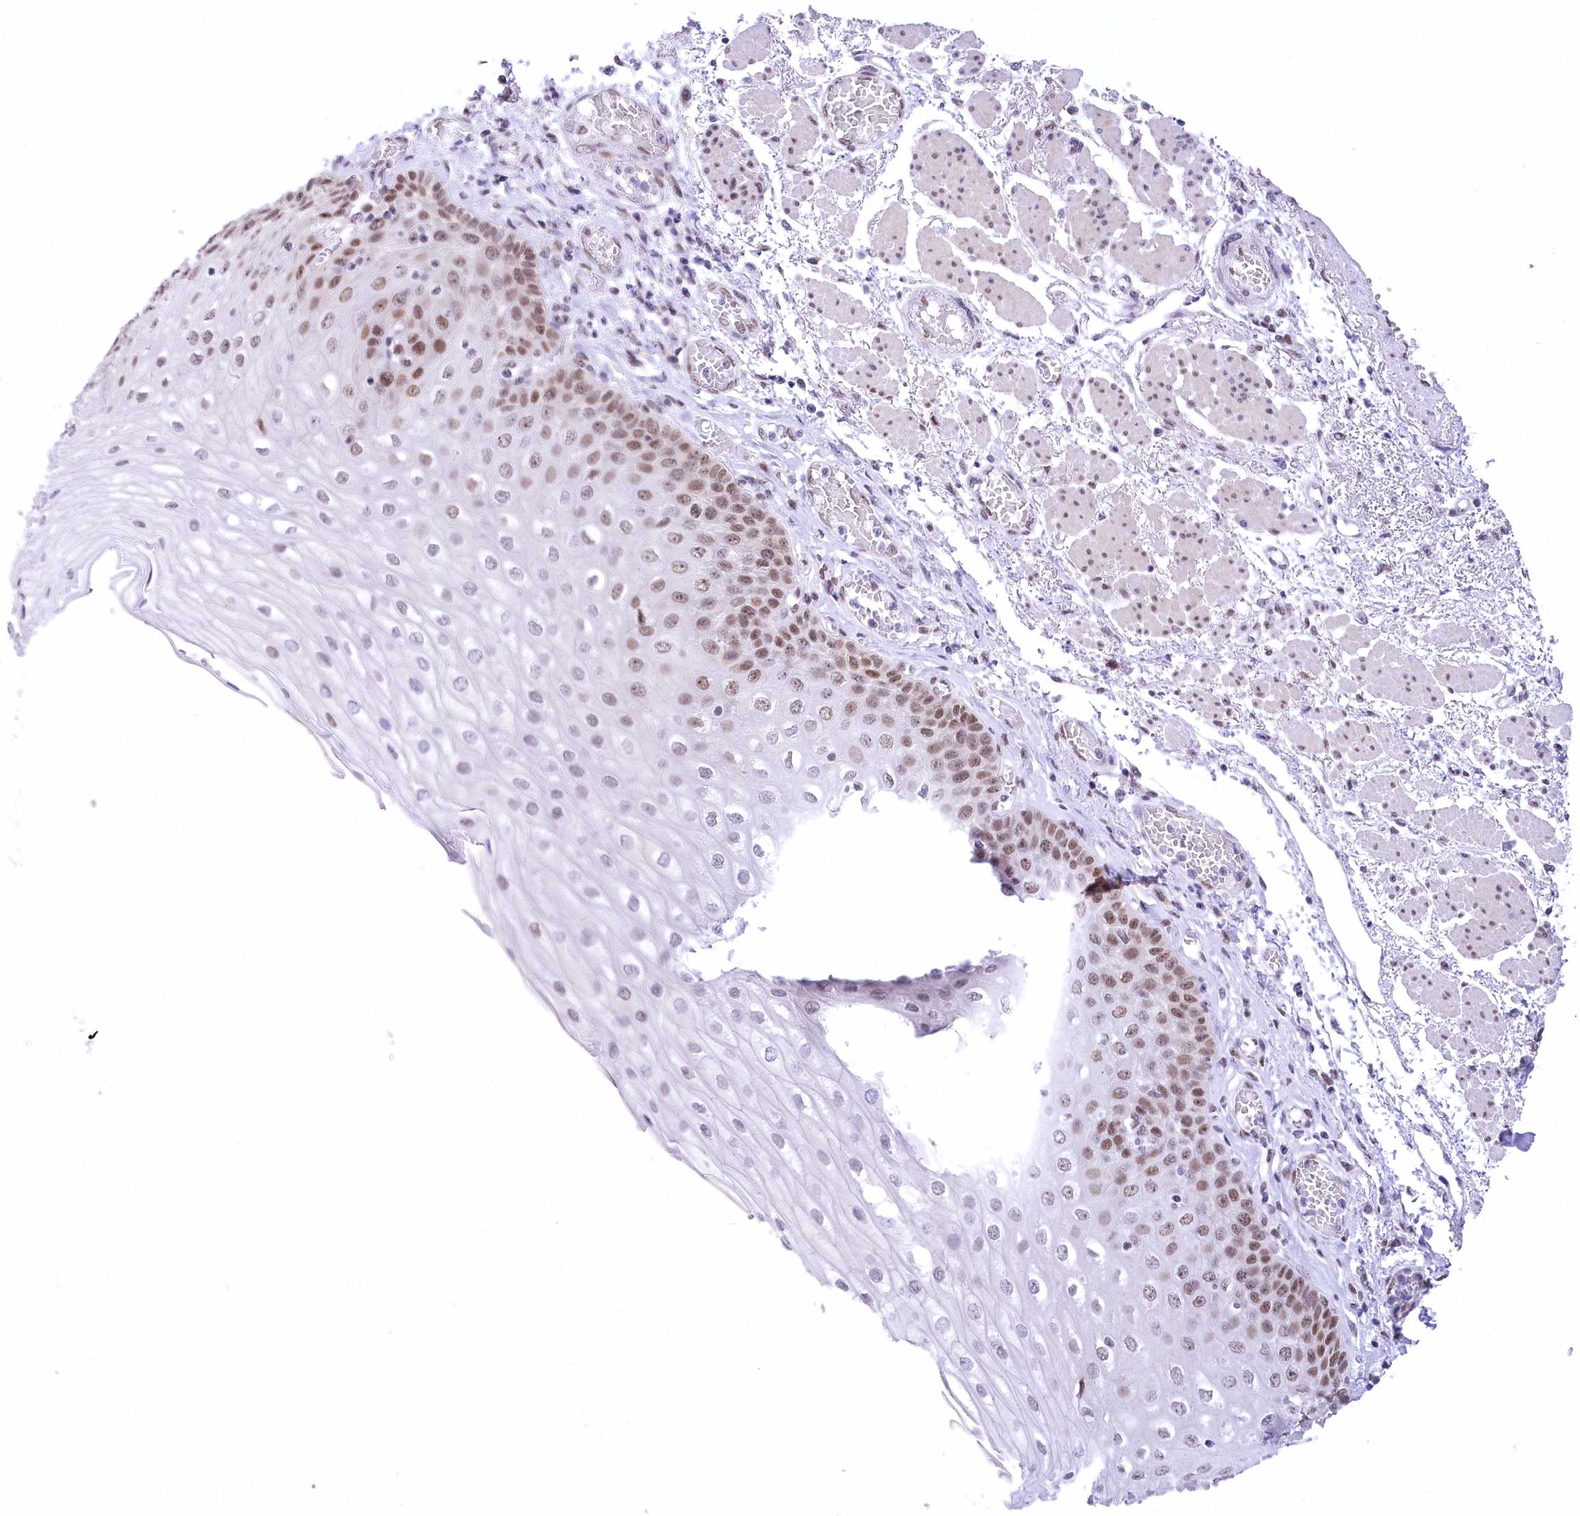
{"staining": {"intensity": "moderate", "quantity": "25%-75%", "location": "nuclear"}, "tissue": "esophagus", "cell_type": "Squamous epithelial cells", "image_type": "normal", "snomed": [{"axis": "morphology", "description": "Normal tissue, NOS"}, {"axis": "topography", "description": "Esophagus"}], "caption": "An image of human esophagus stained for a protein reveals moderate nuclear brown staining in squamous epithelial cells. (Brightfield microscopy of DAB IHC at high magnification).", "gene": "HNRNPA0", "patient": {"sex": "male", "age": 81}}